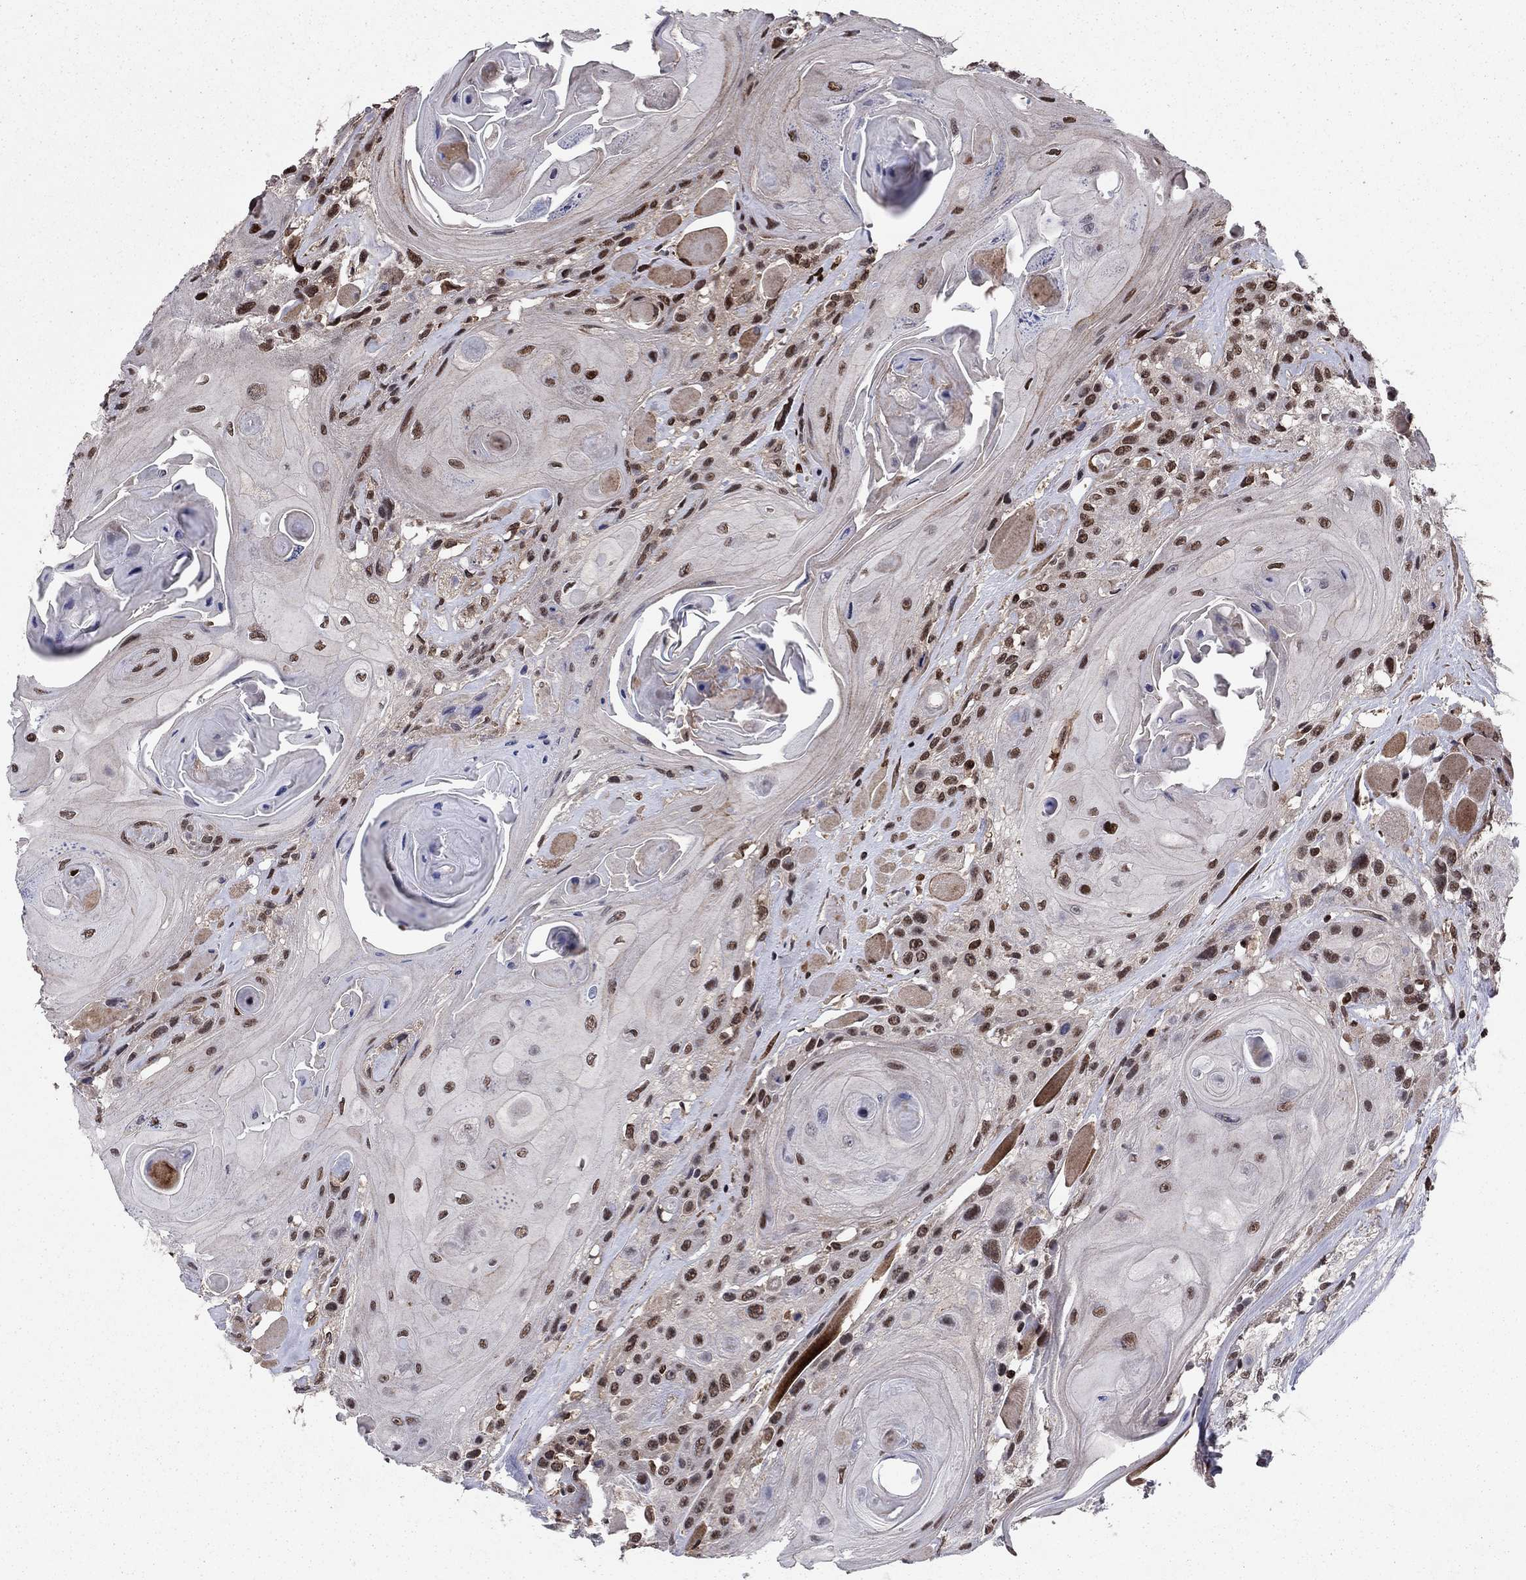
{"staining": {"intensity": "moderate", "quantity": "25%-75%", "location": "nuclear"}, "tissue": "head and neck cancer", "cell_type": "Tumor cells", "image_type": "cancer", "snomed": [{"axis": "morphology", "description": "Squamous cell carcinoma, NOS"}, {"axis": "topography", "description": "Head-Neck"}], "caption": "Immunohistochemistry (IHC) of head and neck cancer (squamous cell carcinoma) exhibits medium levels of moderate nuclear expression in approximately 25%-75% of tumor cells.", "gene": "SSX2IP", "patient": {"sex": "female", "age": 59}}